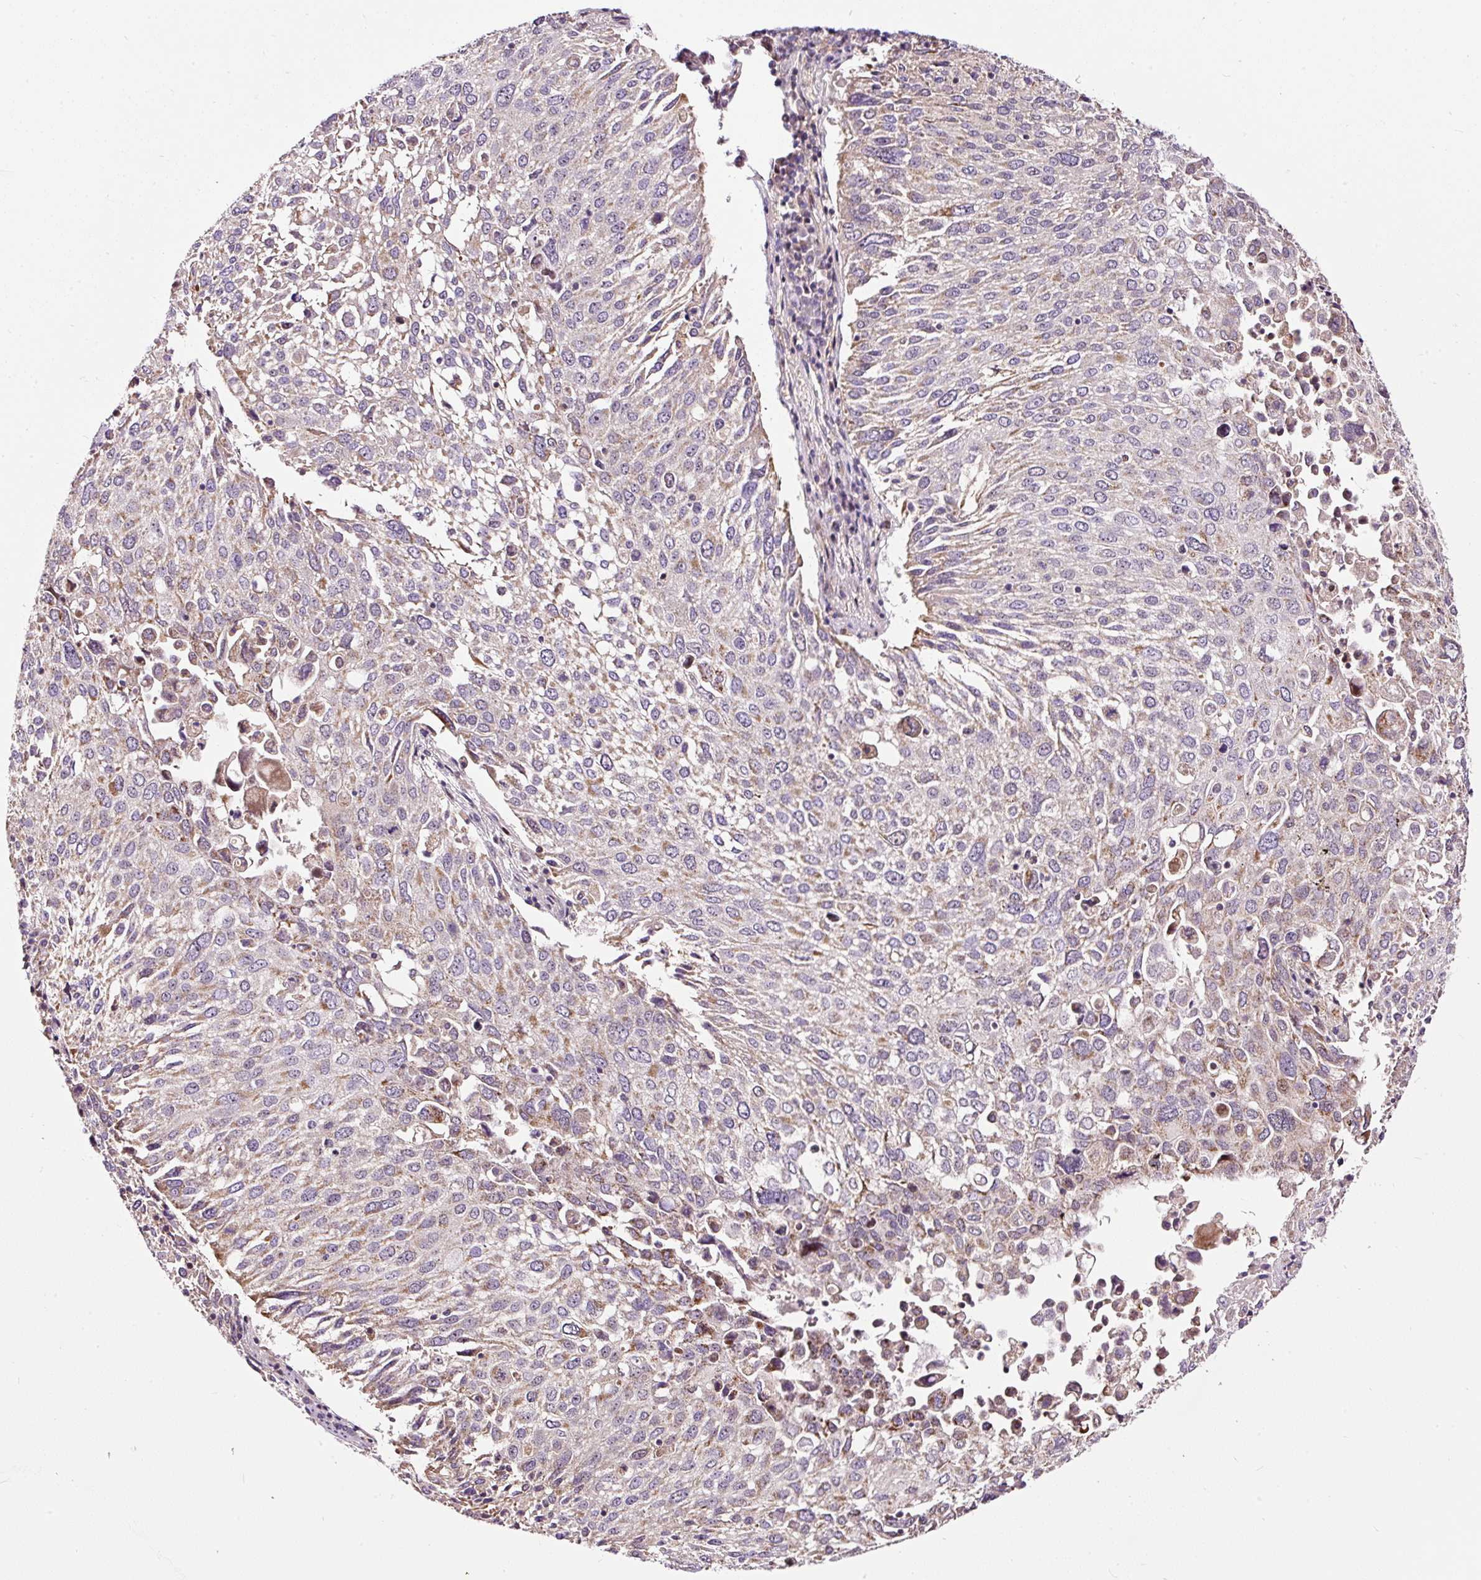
{"staining": {"intensity": "weak", "quantity": "25%-75%", "location": "cytoplasmic/membranous"}, "tissue": "lung cancer", "cell_type": "Tumor cells", "image_type": "cancer", "snomed": [{"axis": "morphology", "description": "Squamous cell carcinoma, NOS"}, {"axis": "topography", "description": "Lung"}], "caption": "This micrograph exhibits lung cancer stained with immunohistochemistry (IHC) to label a protein in brown. The cytoplasmic/membranous of tumor cells show weak positivity for the protein. Nuclei are counter-stained blue.", "gene": "BOLA3", "patient": {"sex": "male", "age": 65}}